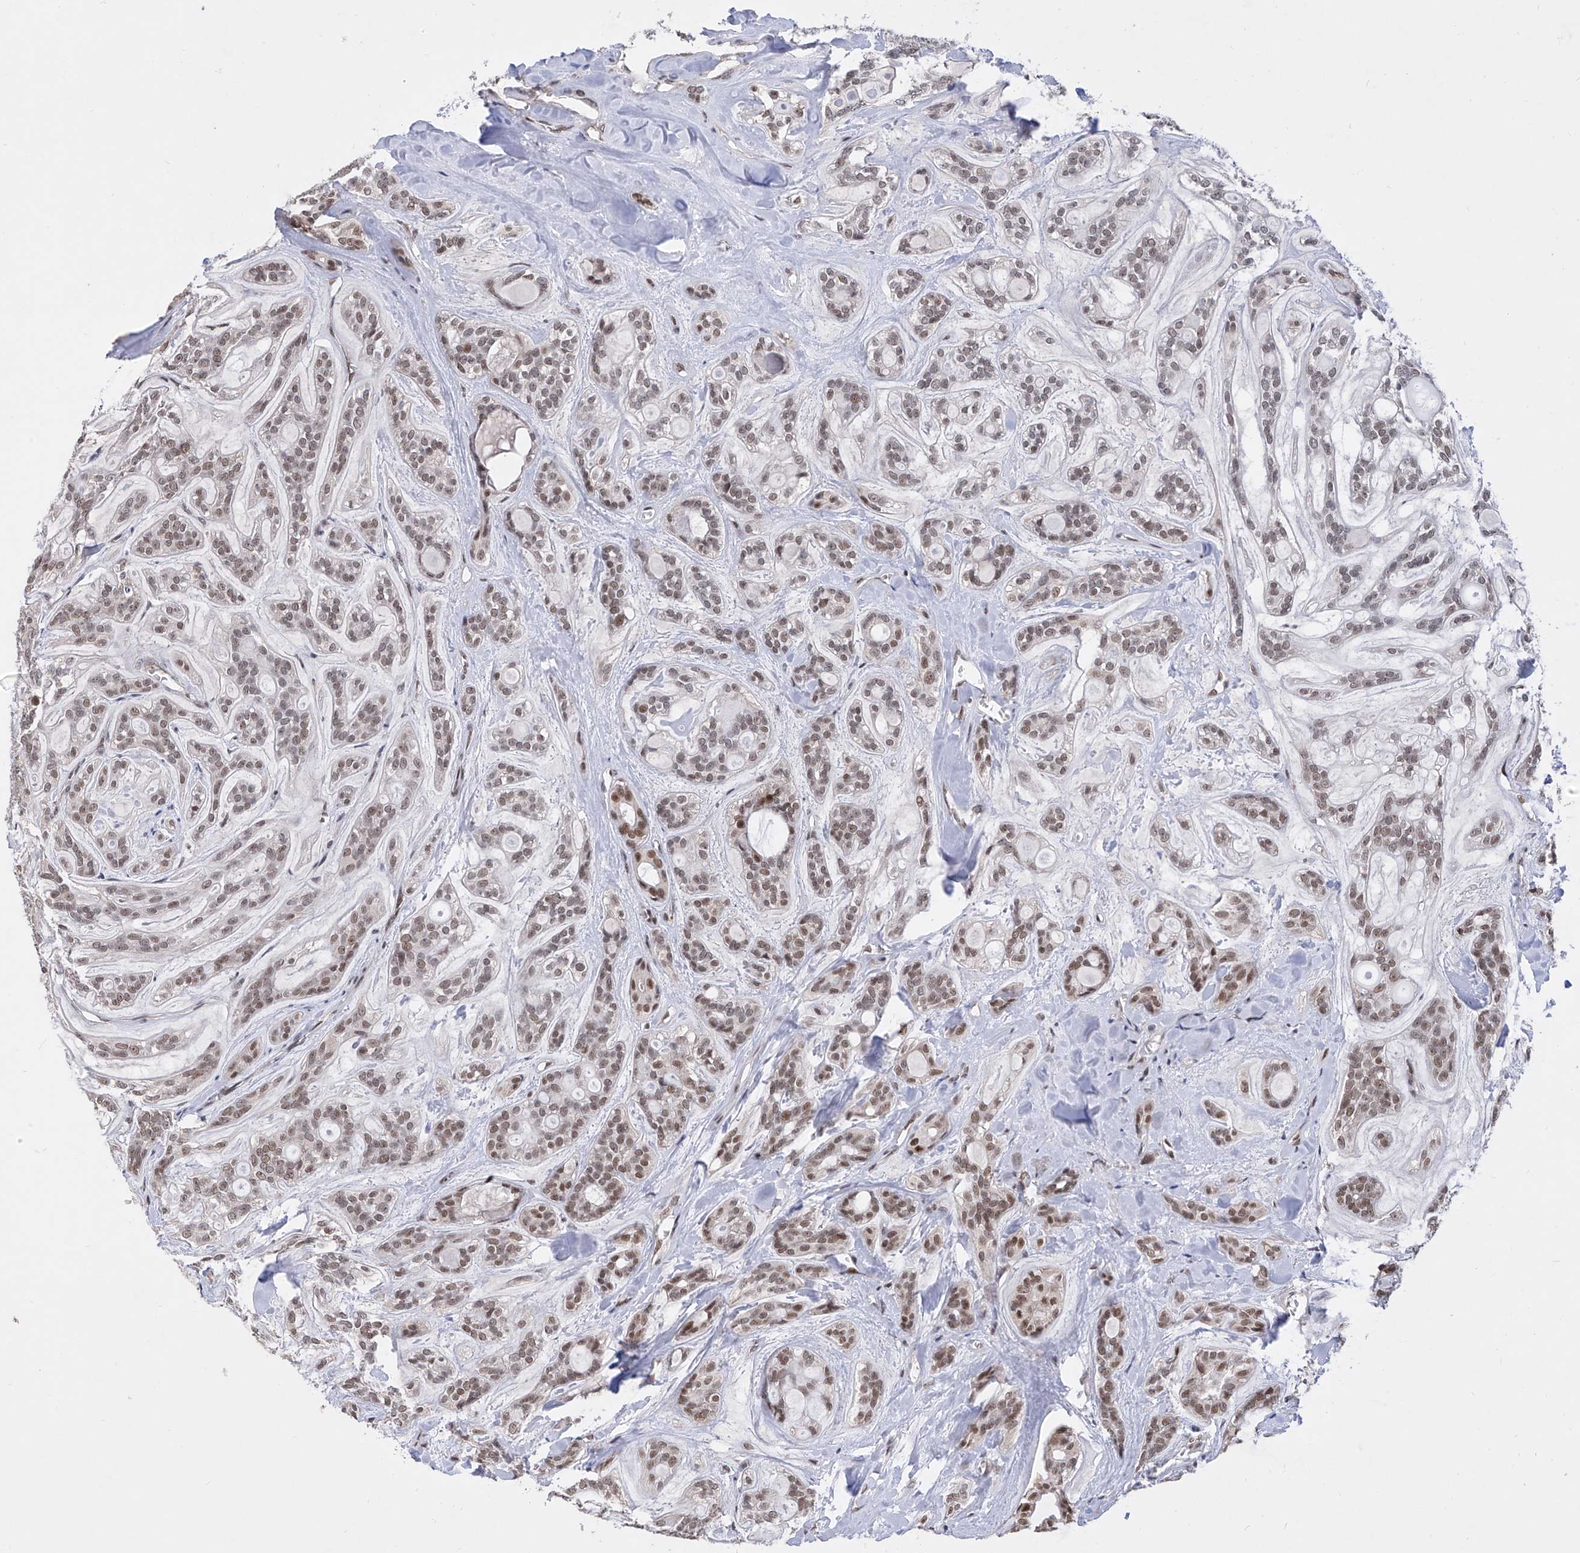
{"staining": {"intensity": "moderate", "quantity": ">75%", "location": "nuclear"}, "tissue": "head and neck cancer", "cell_type": "Tumor cells", "image_type": "cancer", "snomed": [{"axis": "morphology", "description": "Adenocarcinoma, NOS"}, {"axis": "topography", "description": "Head-Neck"}], "caption": "Immunohistochemistry (IHC) (DAB (3,3'-diaminobenzidine)) staining of head and neck cancer (adenocarcinoma) exhibits moderate nuclear protein expression in about >75% of tumor cells.", "gene": "RAD54L", "patient": {"sex": "male", "age": 66}}